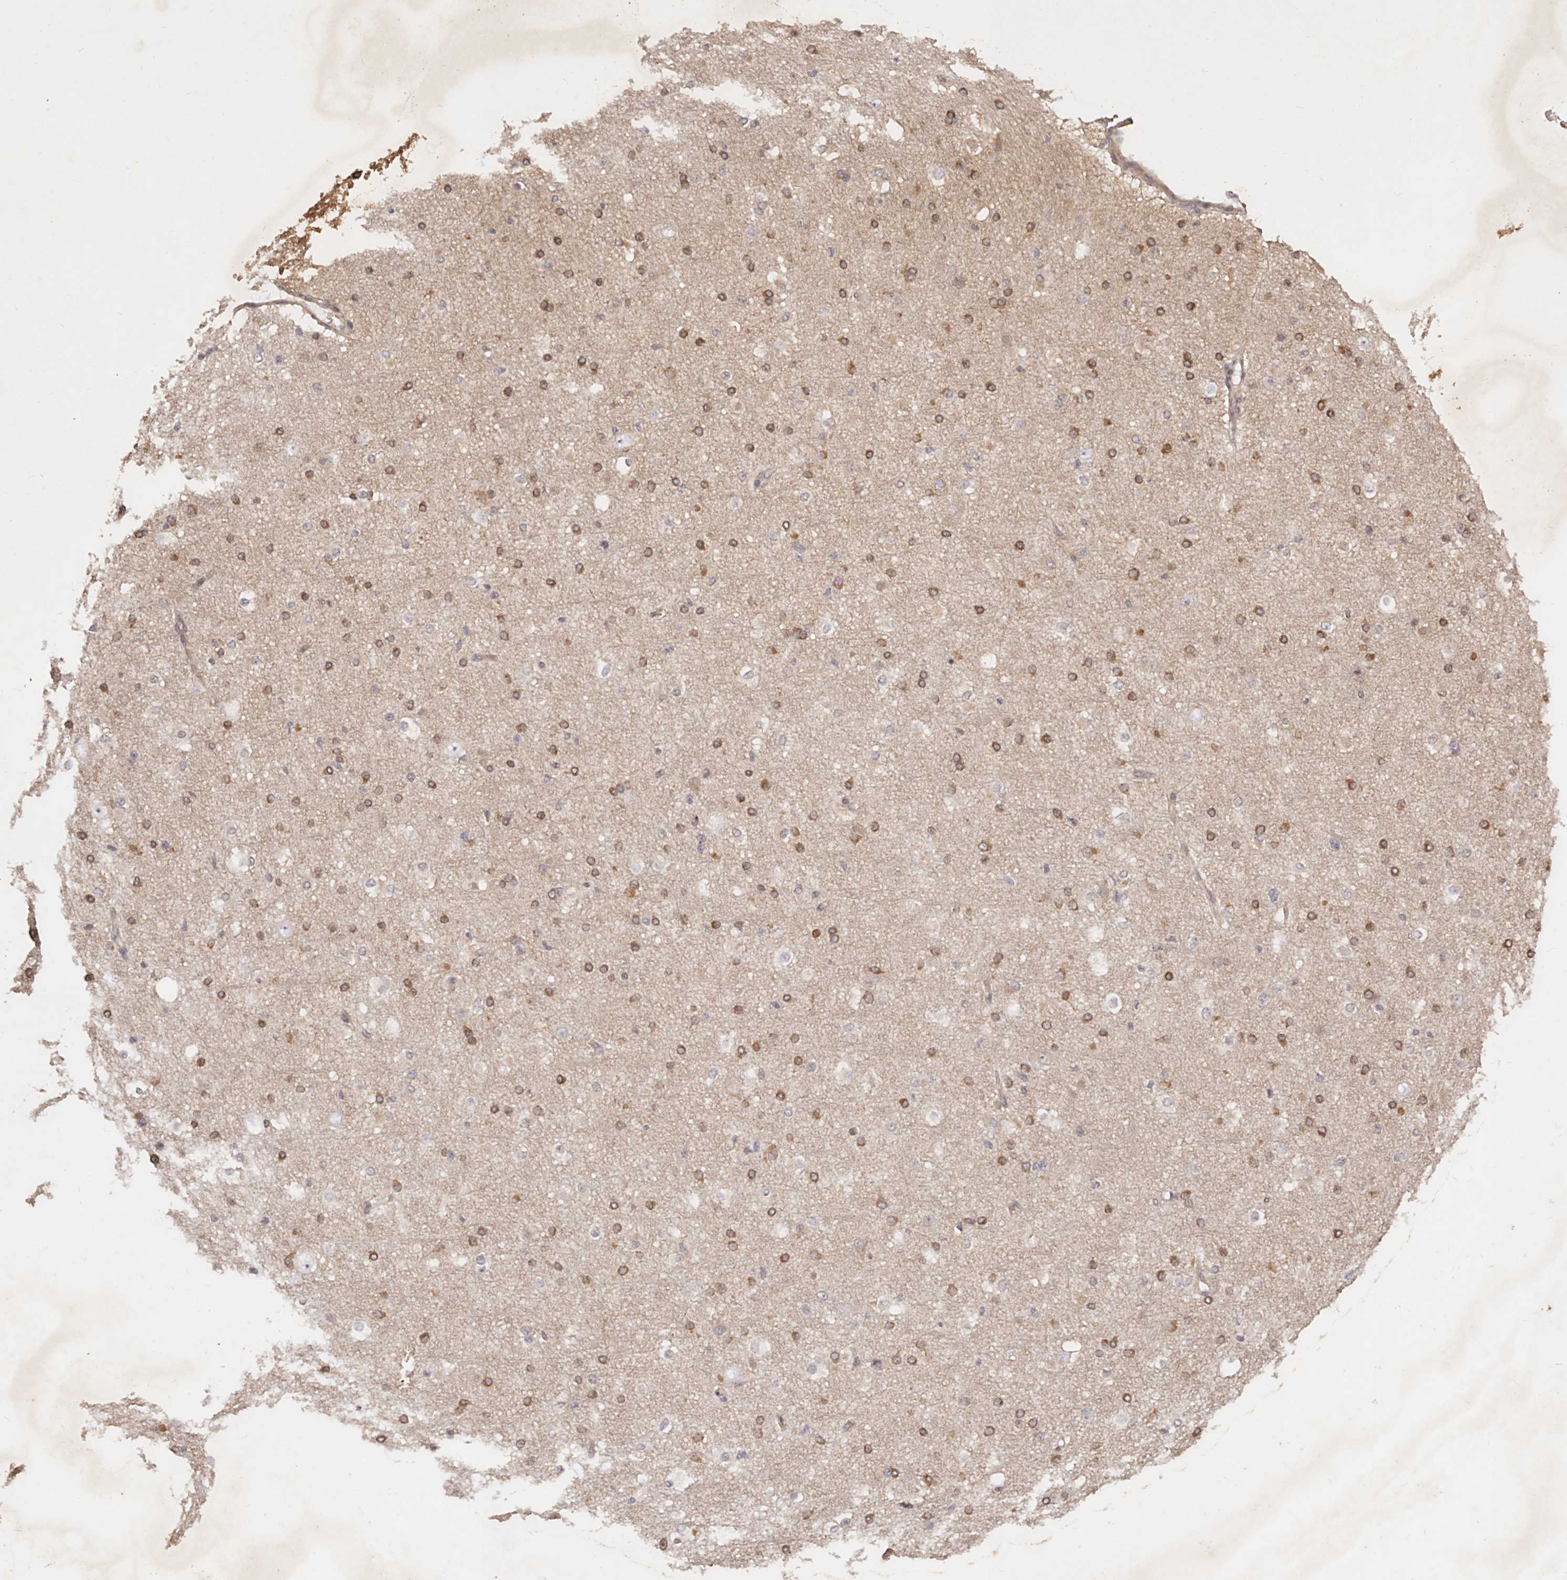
{"staining": {"intensity": "weak", "quantity": ">75%", "location": "cytoplasmic/membranous"}, "tissue": "cerebral cortex", "cell_type": "Endothelial cells", "image_type": "normal", "snomed": [{"axis": "morphology", "description": "Normal tissue, NOS"}, {"axis": "morphology", "description": "Developmental malformation"}, {"axis": "topography", "description": "Cerebral cortex"}], "caption": "Immunohistochemistry of unremarkable cerebral cortex demonstrates low levels of weak cytoplasmic/membranous expression in about >75% of endothelial cells.", "gene": "CCL14", "patient": {"sex": "female", "age": 30}}